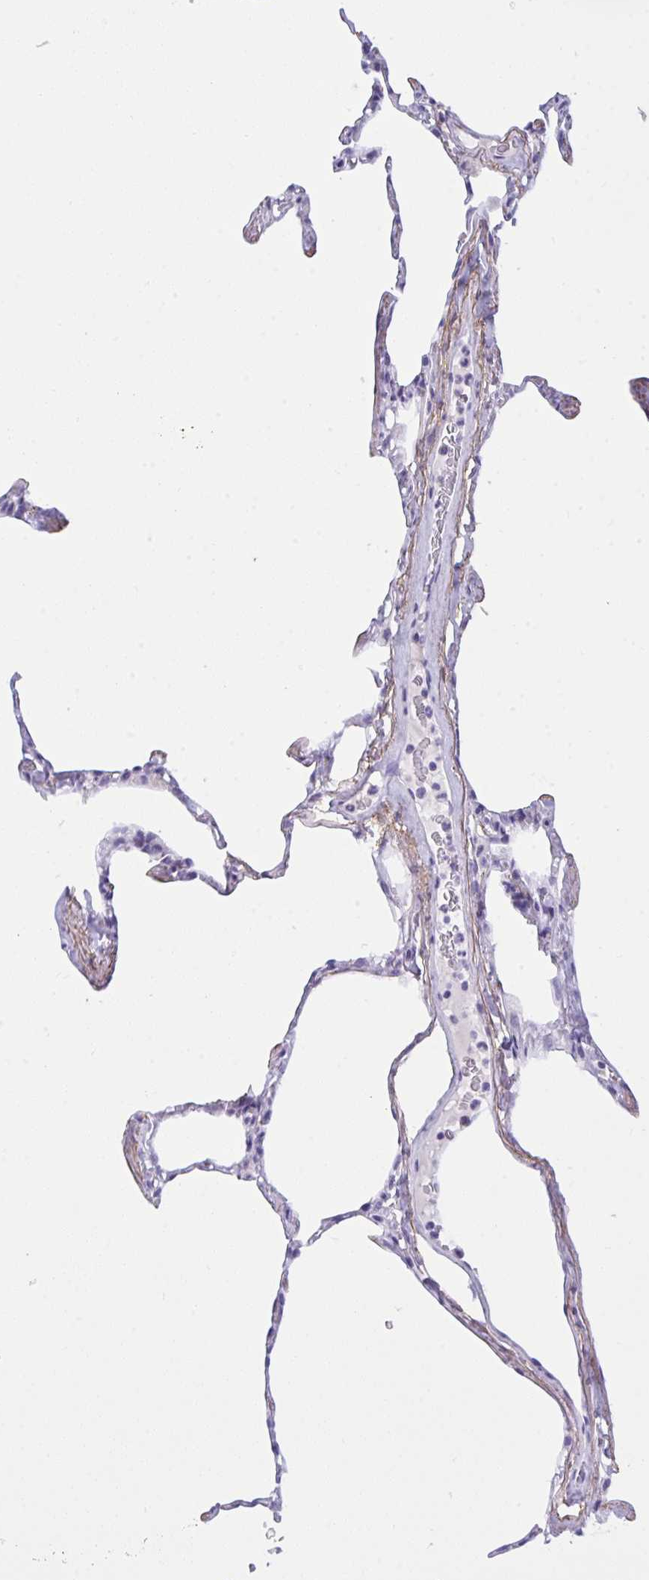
{"staining": {"intensity": "negative", "quantity": "none", "location": "none"}, "tissue": "lung", "cell_type": "Alveolar cells", "image_type": "normal", "snomed": [{"axis": "morphology", "description": "Normal tissue, NOS"}, {"axis": "topography", "description": "Lung"}], "caption": "Immunohistochemistry image of normal human lung stained for a protein (brown), which displays no positivity in alveolar cells. (Brightfield microscopy of DAB (3,3'-diaminobenzidine) immunohistochemistry (IHC) at high magnification).", "gene": "ELN", "patient": {"sex": "male", "age": 65}}